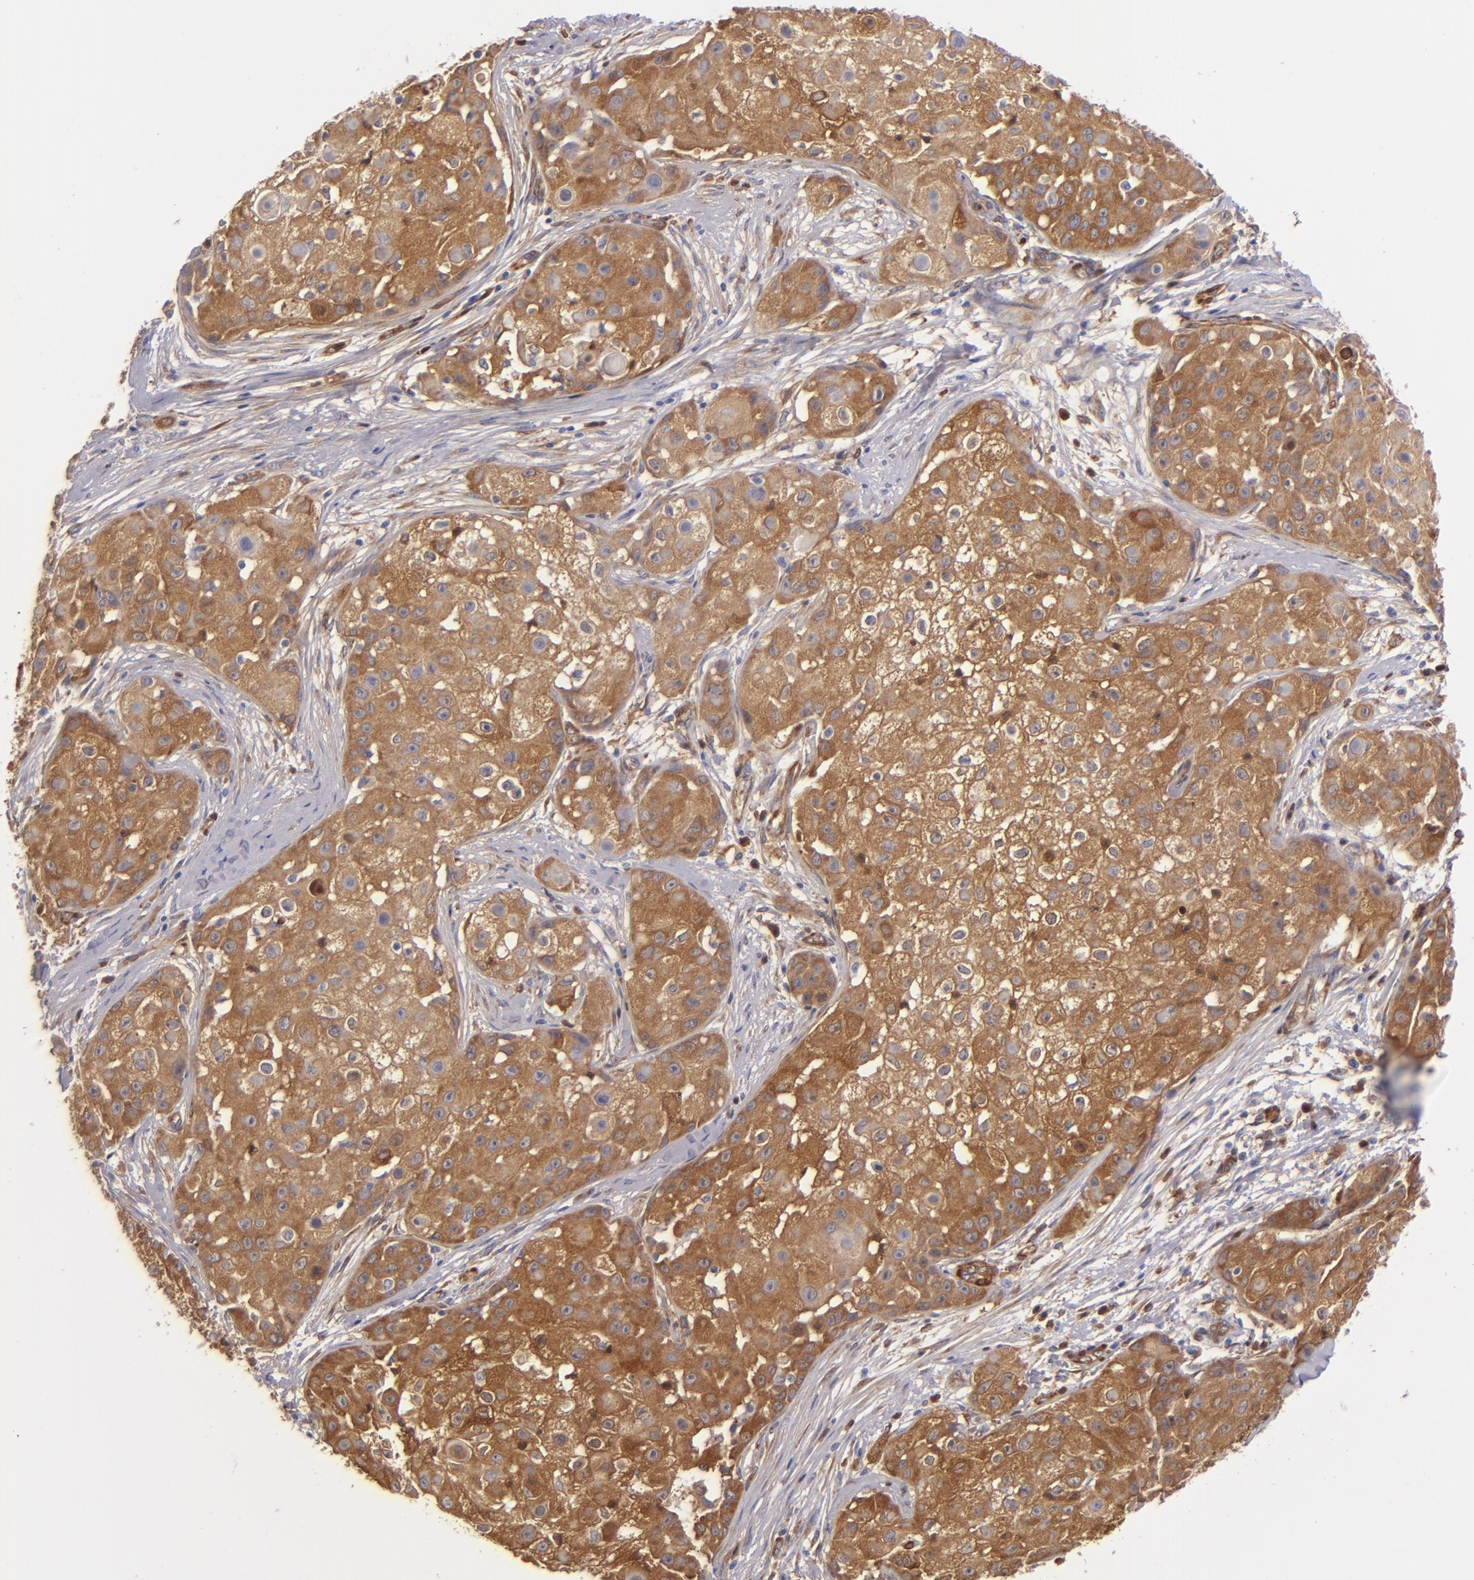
{"staining": {"intensity": "strong", "quantity": ">75%", "location": "cytoplasmic/membranous"}, "tissue": "skin cancer", "cell_type": "Tumor cells", "image_type": "cancer", "snomed": [{"axis": "morphology", "description": "Squamous cell carcinoma, NOS"}, {"axis": "topography", "description": "Skin"}], "caption": "DAB (3,3'-diaminobenzidine) immunohistochemical staining of human skin cancer (squamous cell carcinoma) demonstrates strong cytoplasmic/membranous protein positivity in about >75% of tumor cells.", "gene": "VCL", "patient": {"sex": "female", "age": 57}}